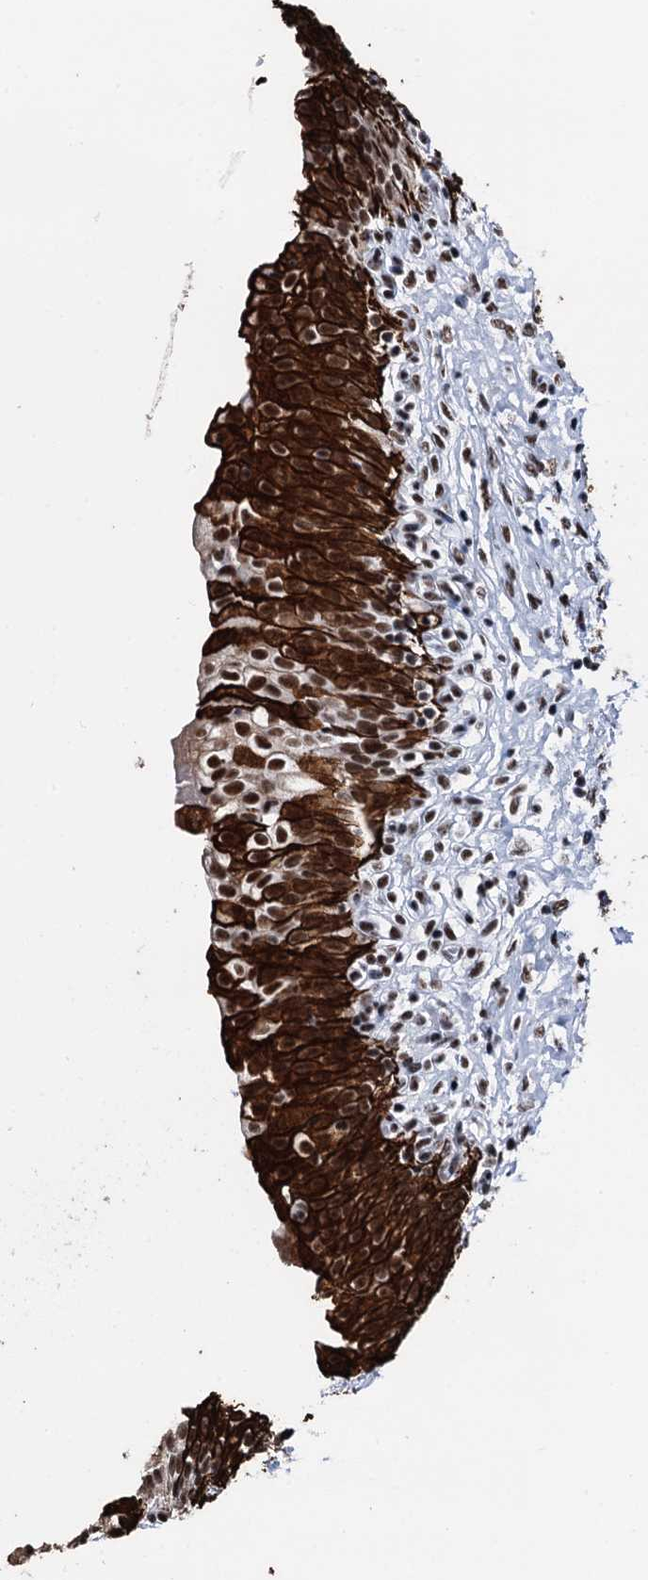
{"staining": {"intensity": "strong", "quantity": ">75%", "location": "cytoplasmic/membranous,nuclear"}, "tissue": "urinary bladder", "cell_type": "Urothelial cells", "image_type": "normal", "snomed": [{"axis": "morphology", "description": "Normal tissue, NOS"}, {"axis": "topography", "description": "Urinary bladder"}], "caption": "A micrograph of urinary bladder stained for a protein shows strong cytoplasmic/membranous,nuclear brown staining in urothelial cells. Using DAB (3,3'-diaminobenzidine) (brown) and hematoxylin (blue) stains, captured at high magnification using brightfield microscopy.", "gene": "DDX23", "patient": {"sex": "male", "age": 55}}